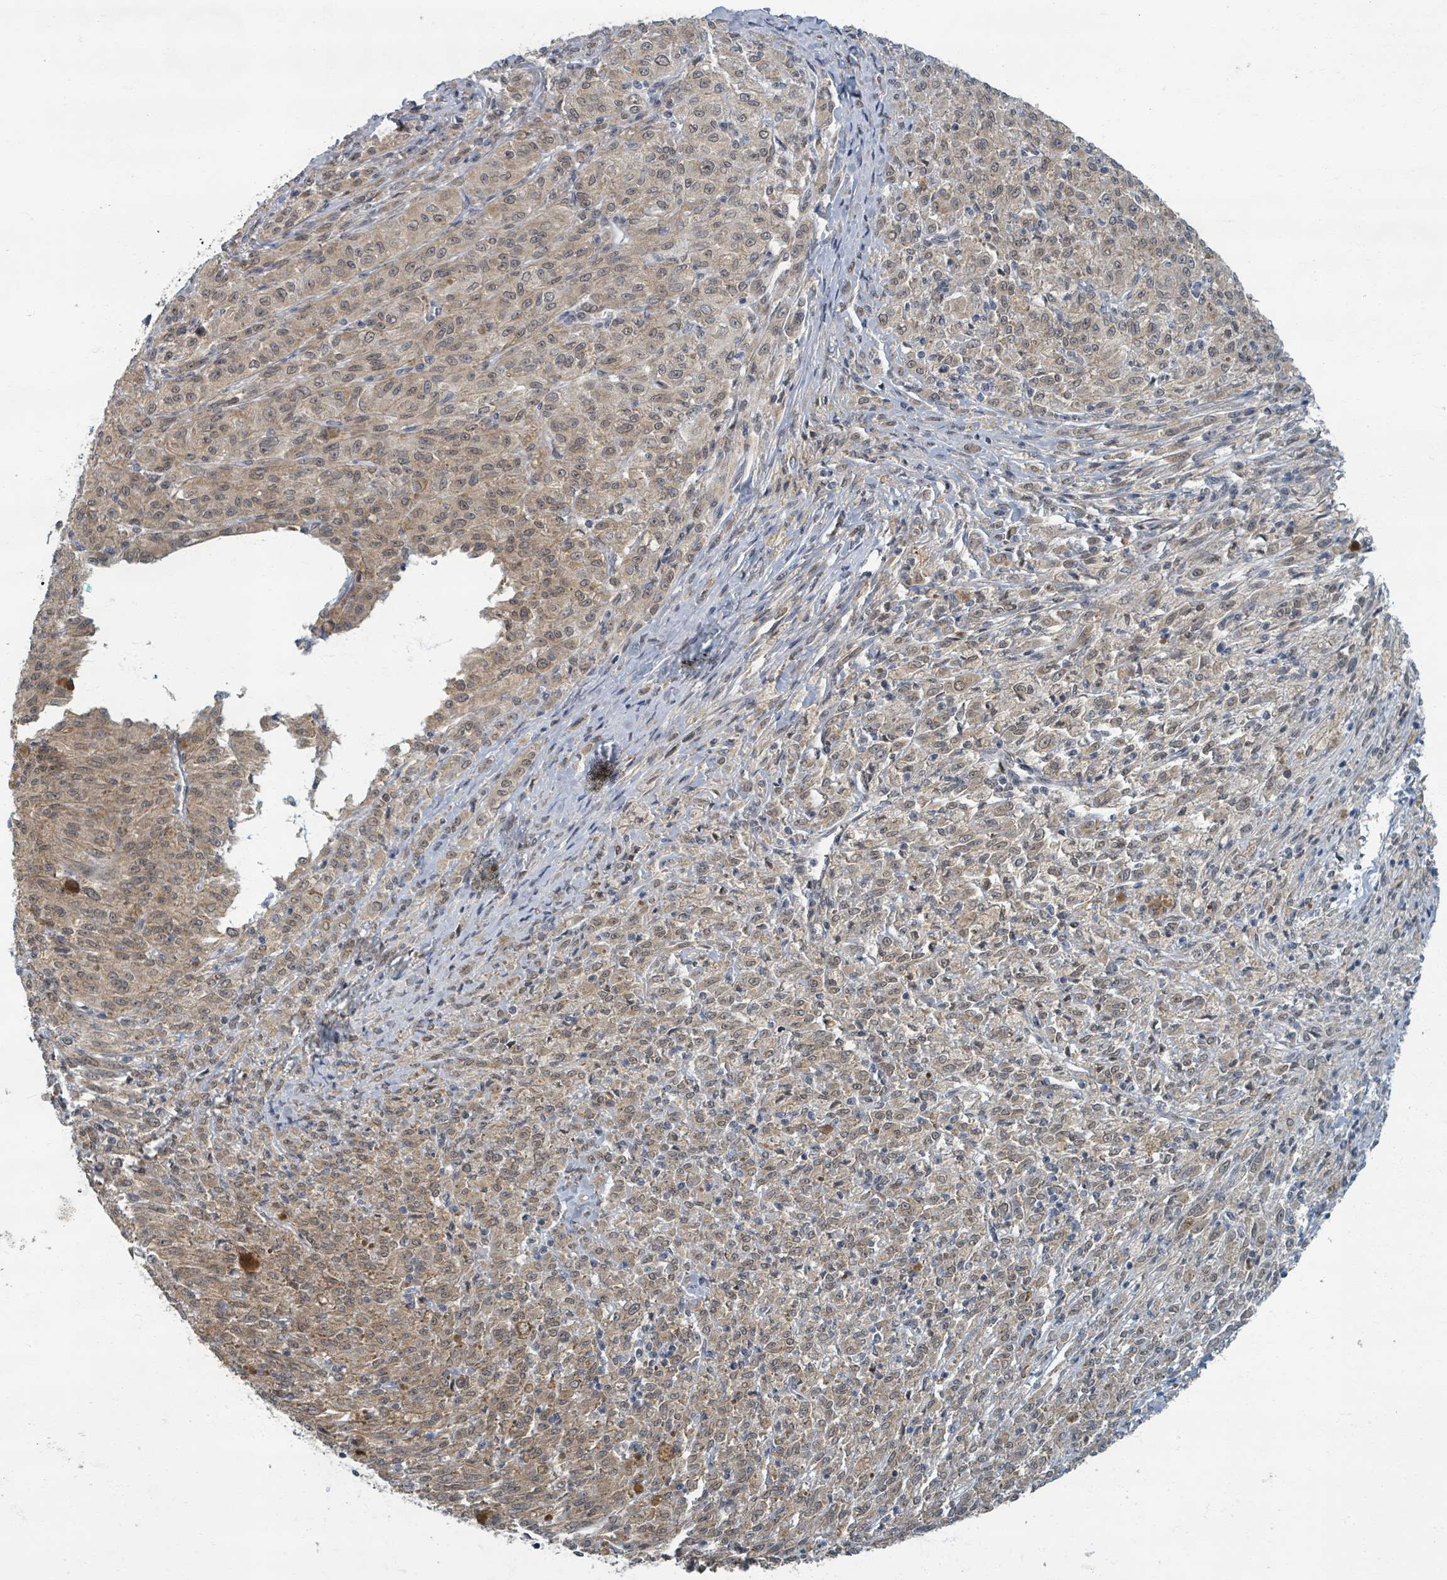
{"staining": {"intensity": "weak", "quantity": ">75%", "location": "cytoplasmic/membranous"}, "tissue": "melanoma", "cell_type": "Tumor cells", "image_type": "cancer", "snomed": [{"axis": "morphology", "description": "Malignant melanoma, NOS"}, {"axis": "topography", "description": "Skin"}], "caption": "Immunohistochemistry staining of melanoma, which displays low levels of weak cytoplasmic/membranous staining in about >75% of tumor cells indicating weak cytoplasmic/membranous protein expression. The staining was performed using DAB (3,3'-diaminobenzidine) (brown) for protein detection and nuclei were counterstained in hematoxylin (blue).", "gene": "INTS15", "patient": {"sex": "female", "age": 52}}